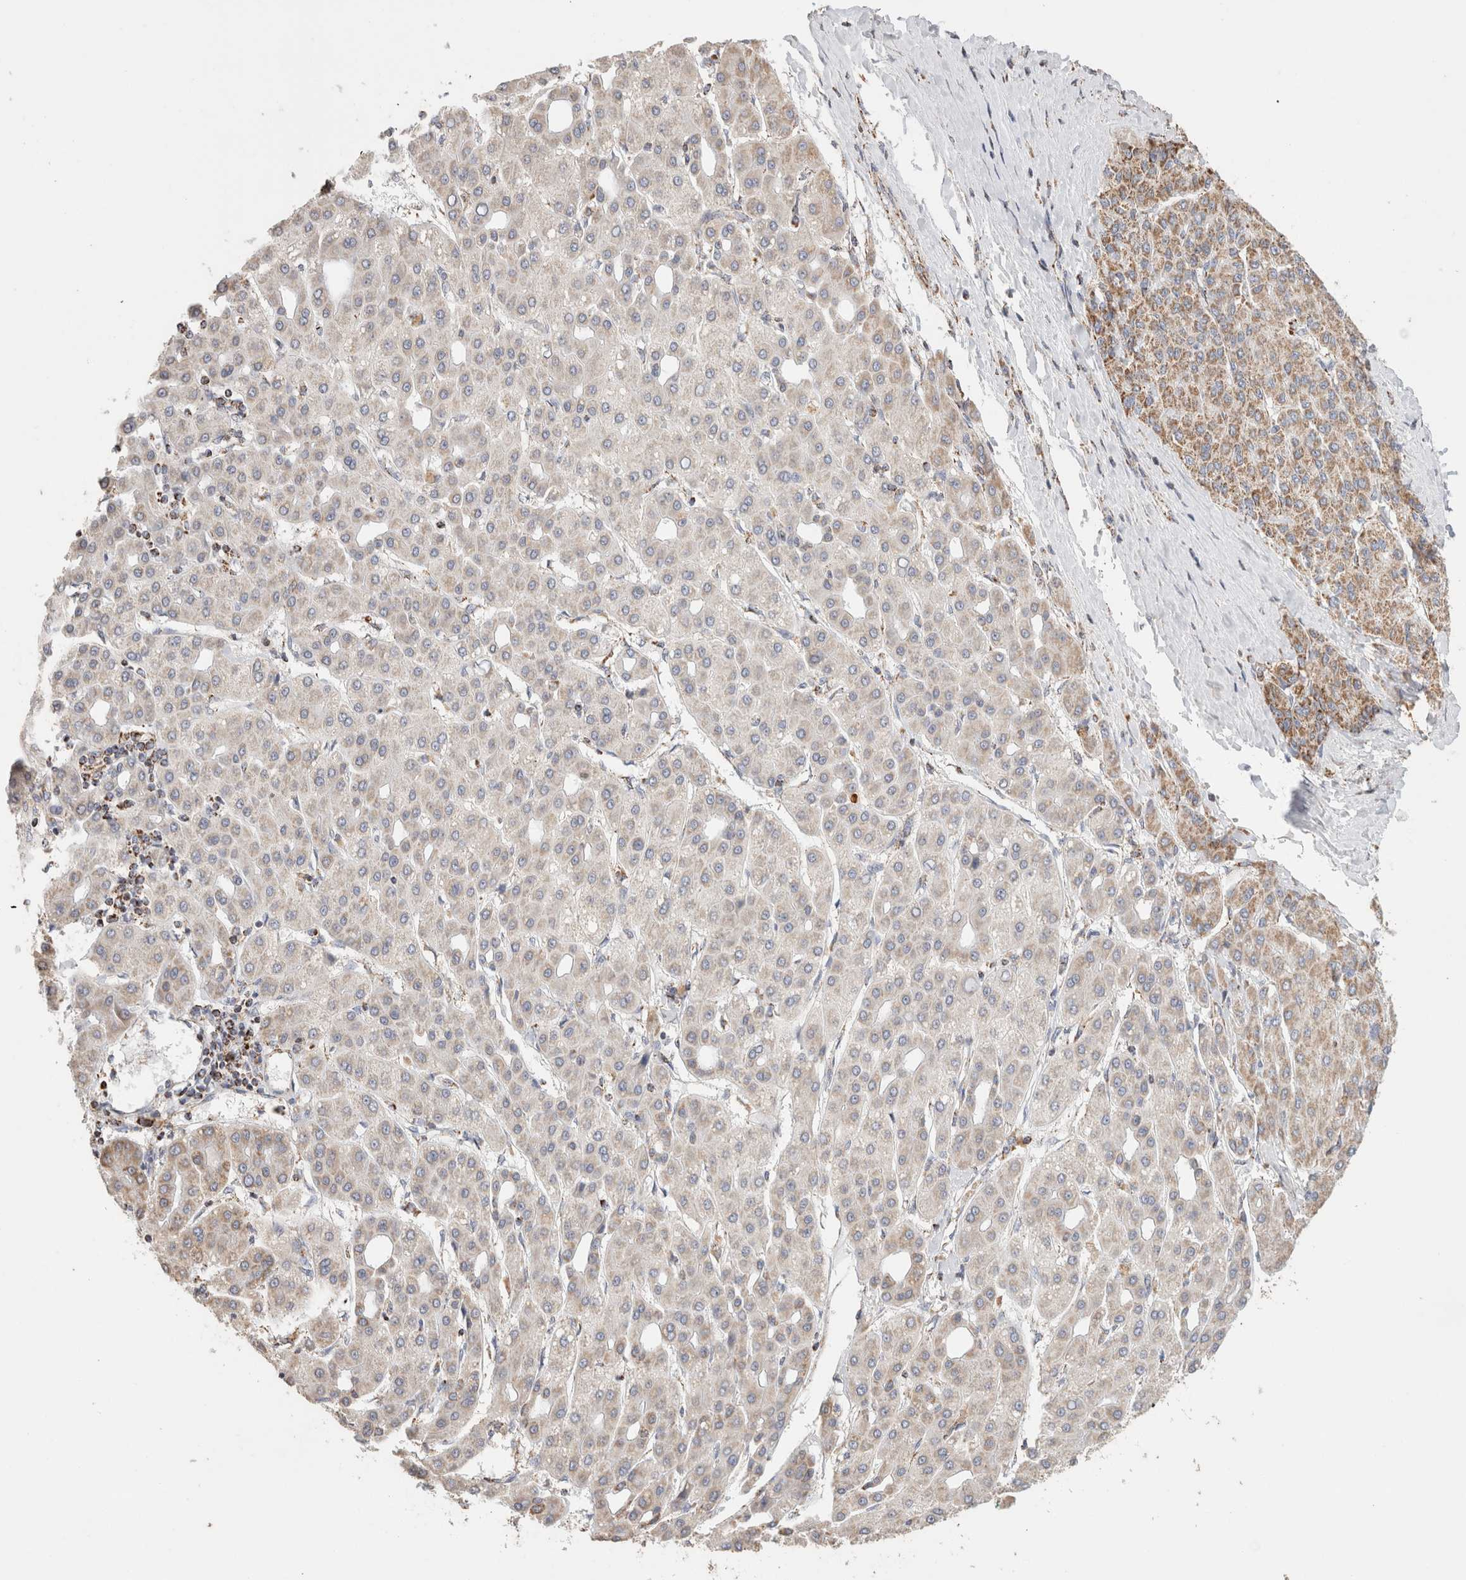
{"staining": {"intensity": "weak", "quantity": "25%-75%", "location": "cytoplasmic/membranous"}, "tissue": "liver cancer", "cell_type": "Tumor cells", "image_type": "cancer", "snomed": [{"axis": "morphology", "description": "Carcinoma, Hepatocellular, NOS"}, {"axis": "topography", "description": "Liver"}], "caption": "A high-resolution micrograph shows immunohistochemistry staining of liver cancer (hepatocellular carcinoma), which displays weak cytoplasmic/membranous positivity in approximately 25%-75% of tumor cells.", "gene": "C1QBP", "patient": {"sex": "male", "age": 65}}